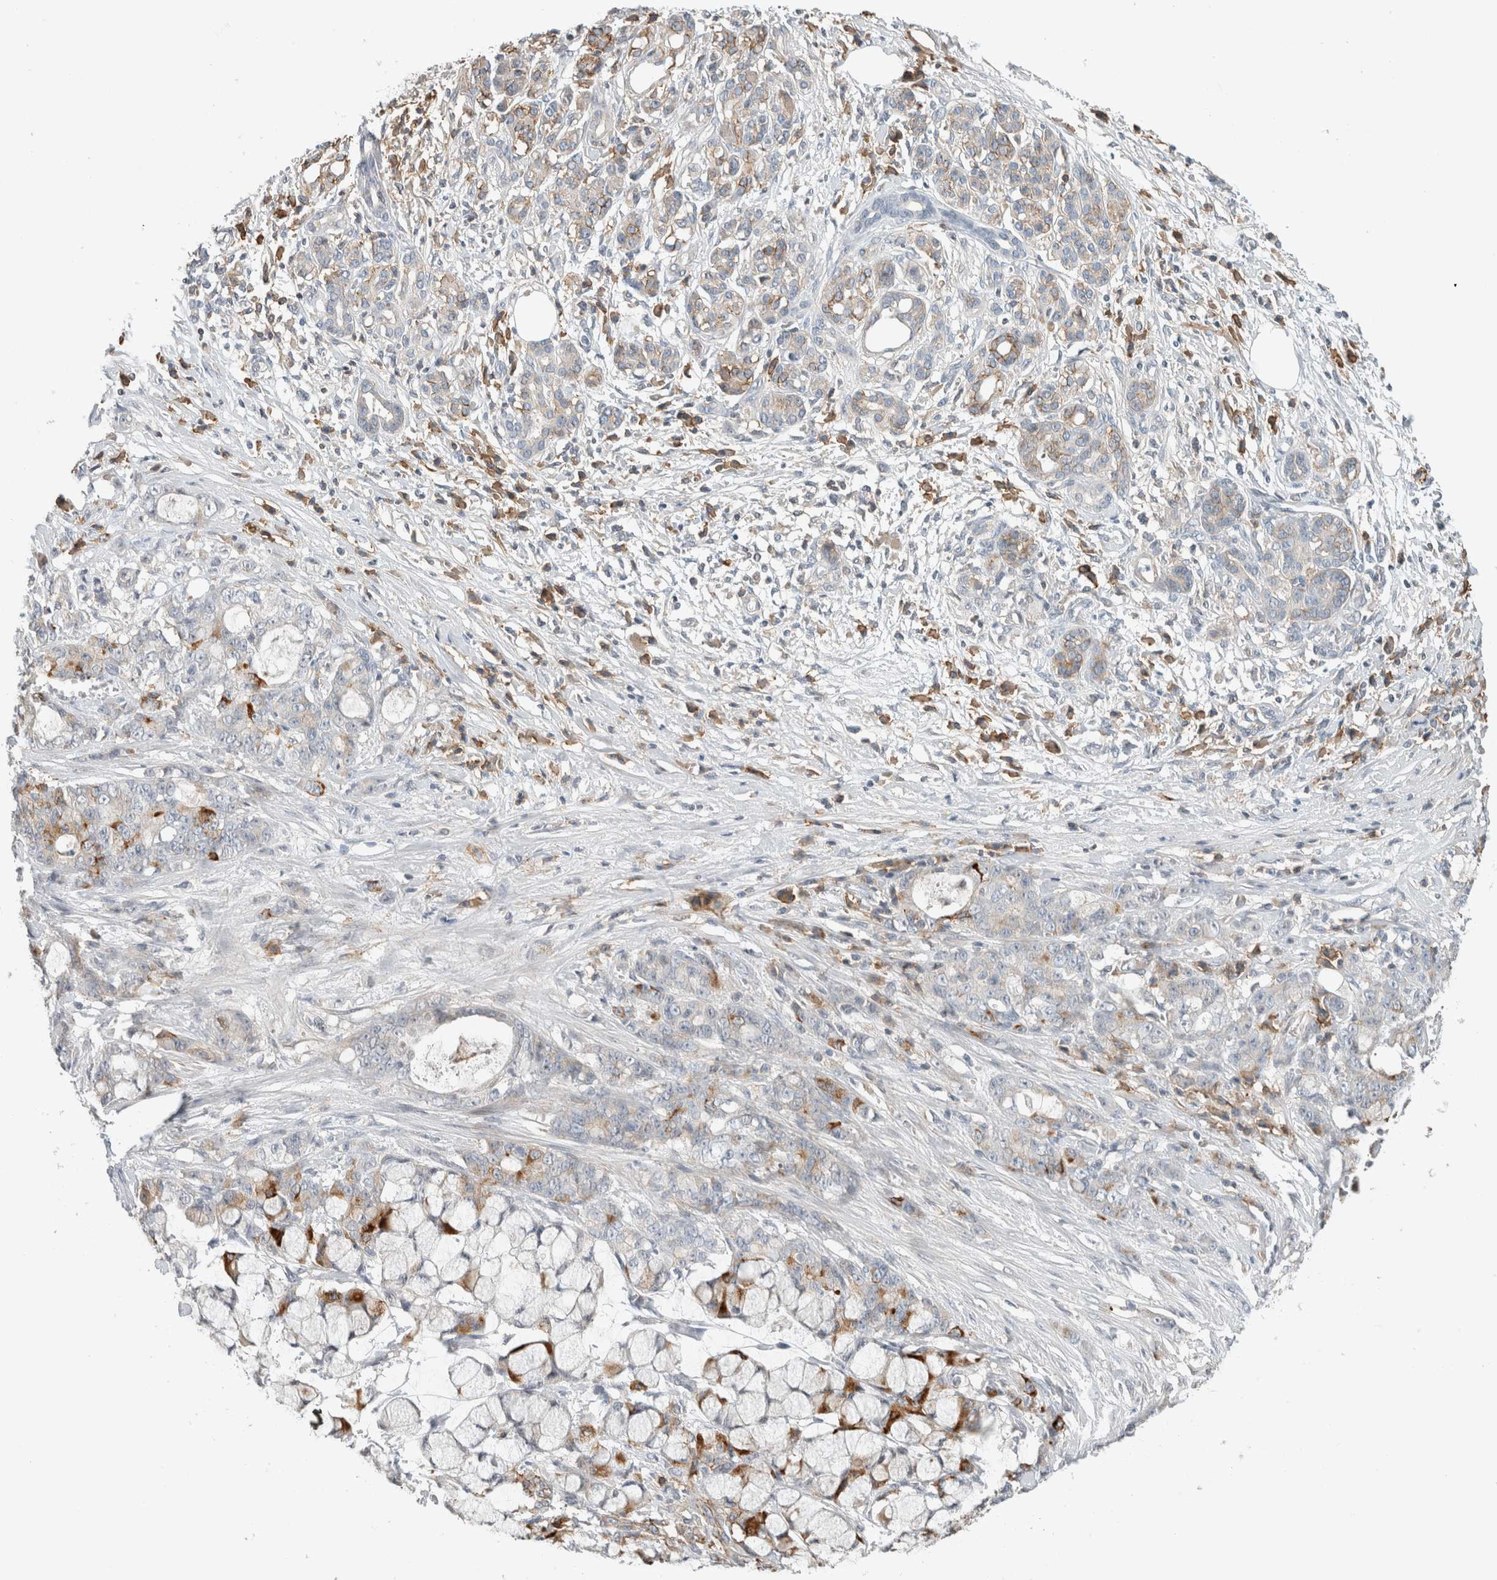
{"staining": {"intensity": "moderate", "quantity": "<25%", "location": "cytoplasmic/membranous"}, "tissue": "pancreatic cancer", "cell_type": "Tumor cells", "image_type": "cancer", "snomed": [{"axis": "morphology", "description": "Adenocarcinoma, NOS"}, {"axis": "topography", "description": "Pancreas"}], "caption": "Adenocarcinoma (pancreatic) stained with DAB (3,3'-diaminobenzidine) immunohistochemistry (IHC) reveals low levels of moderate cytoplasmic/membranous expression in about <25% of tumor cells.", "gene": "ERCC6L2", "patient": {"sex": "female", "age": 73}}